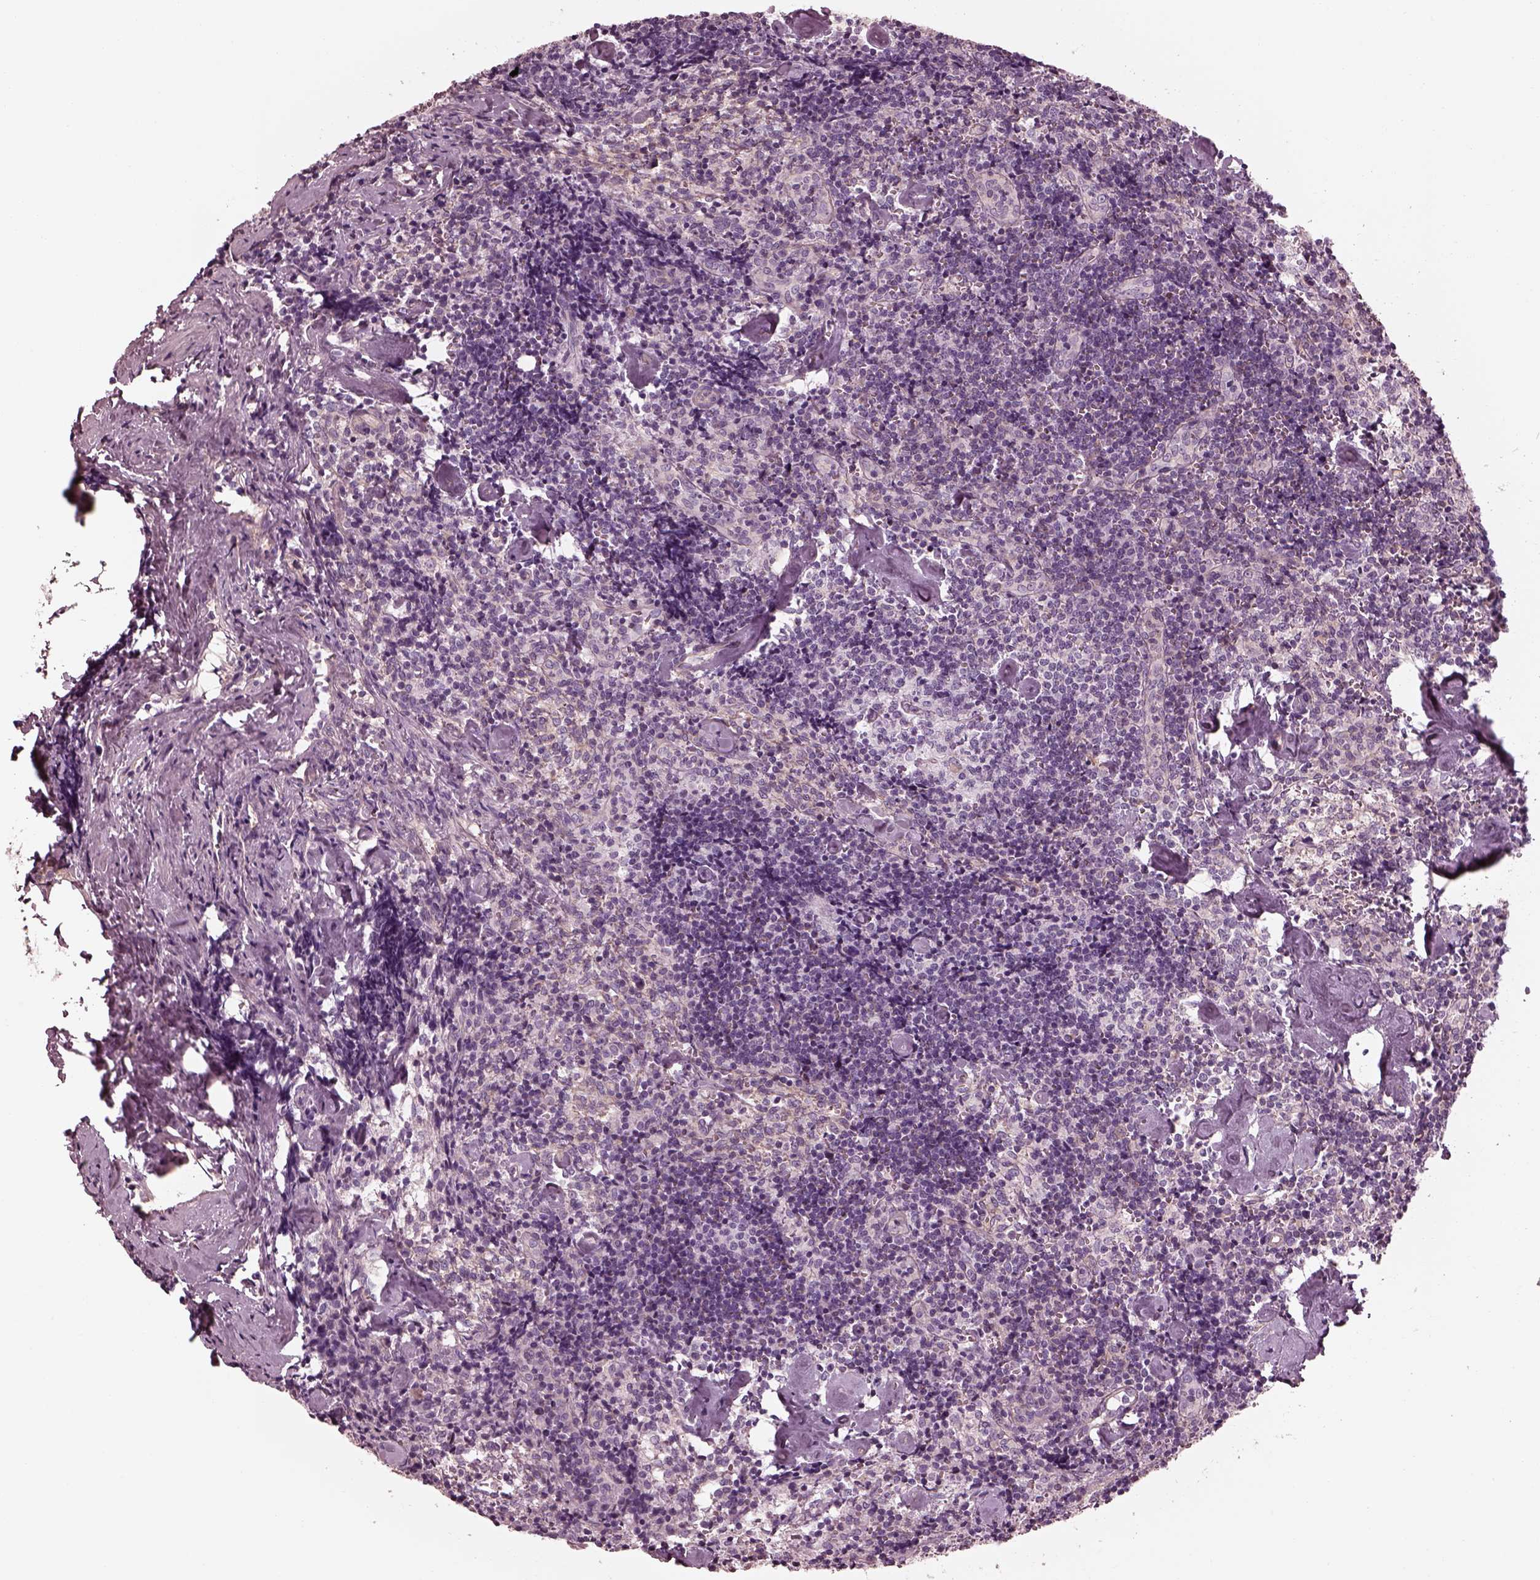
{"staining": {"intensity": "negative", "quantity": "none", "location": "none"}, "tissue": "lymph node", "cell_type": "Germinal center cells", "image_type": "normal", "snomed": [{"axis": "morphology", "description": "Normal tissue, NOS"}, {"axis": "topography", "description": "Lymph node"}], "caption": "Germinal center cells are negative for protein expression in normal human lymph node. The staining was performed using DAB (3,3'-diaminobenzidine) to visualize the protein expression in brown, while the nuclei were stained in blue with hematoxylin (Magnification: 20x).", "gene": "ELAPOR1", "patient": {"sex": "female", "age": 50}}